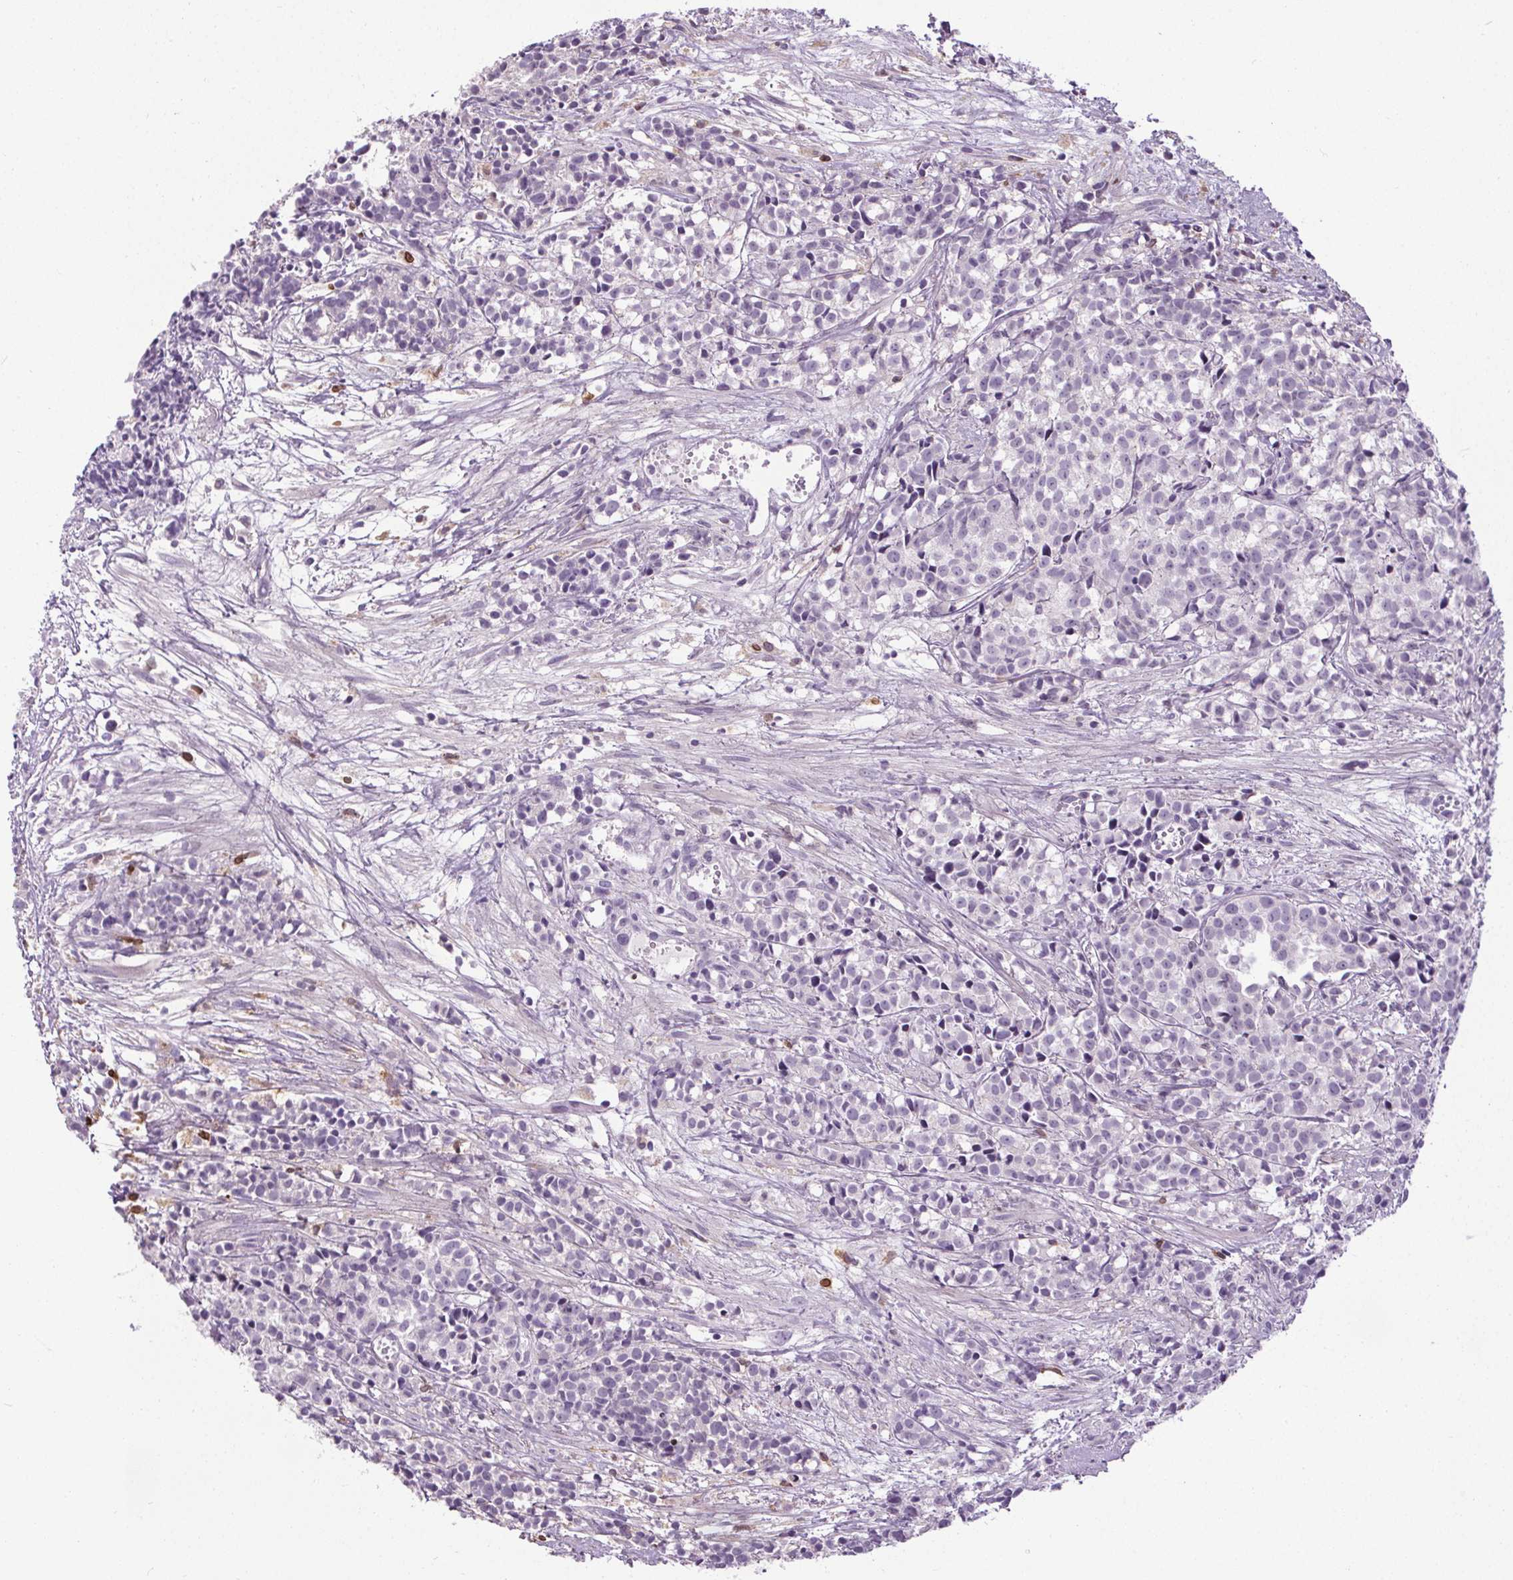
{"staining": {"intensity": "negative", "quantity": "none", "location": "none"}, "tissue": "prostate cancer", "cell_type": "Tumor cells", "image_type": "cancer", "snomed": [{"axis": "morphology", "description": "Adenocarcinoma, High grade"}, {"axis": "topography", "description": "Prostate"}], "caption": "High power microscopy image of an immunohistochemistry (IHC) image of prostate high-grade adenocarcinoma, revealing no significant expression in tumor cells.", "gene": "TMEM240", "patient": {"sex": "male", "age": 58}}